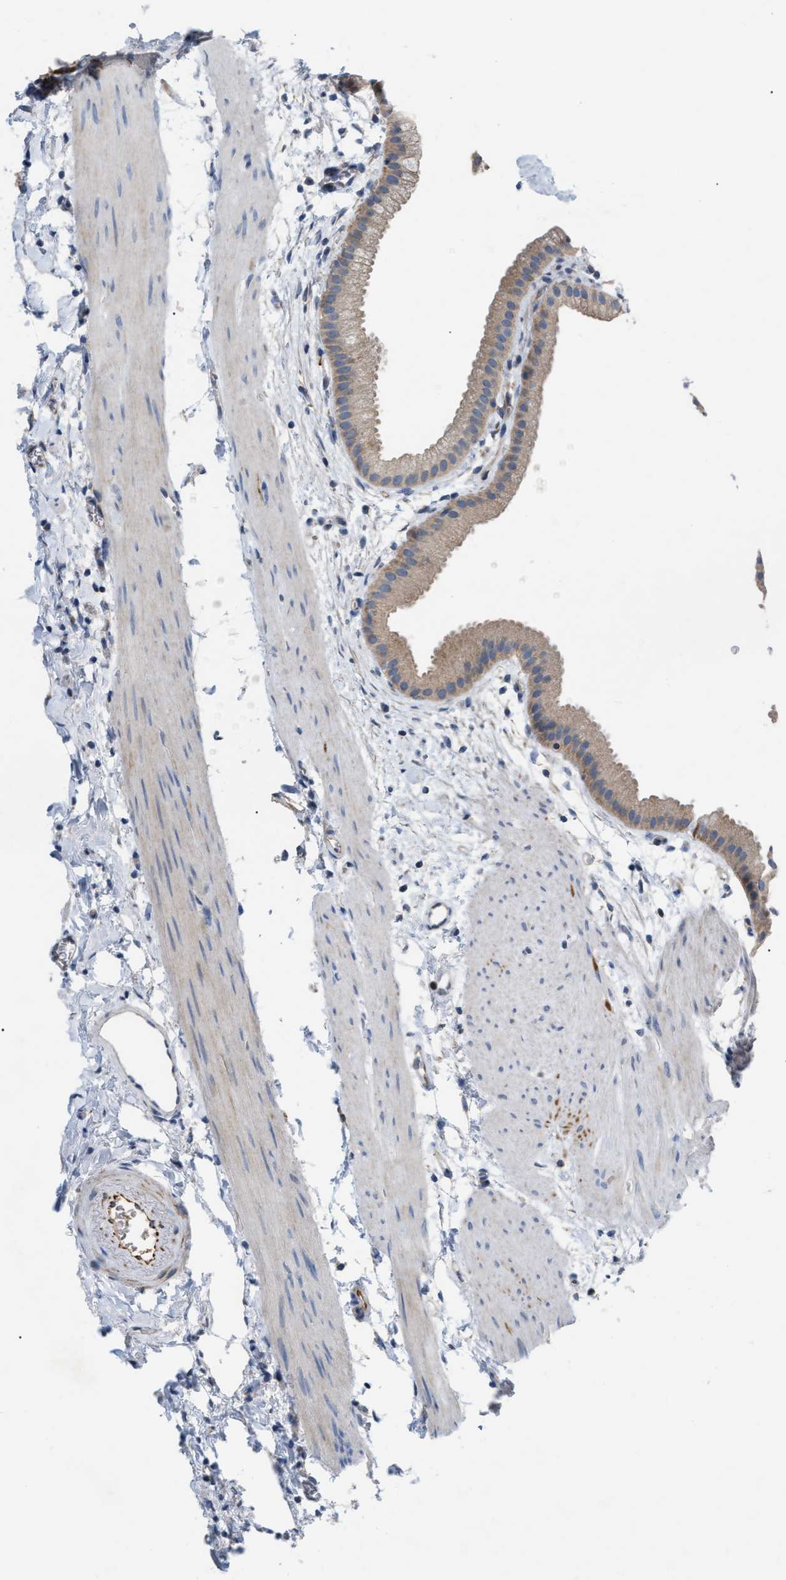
{"staining": {"intensity": "weak", "quantity": ">75%", "location": "cytoplasmic/membranous"}, "tissue": "gallbladder", "cell_type": "Glandular cells", "image_type": "normal", "snomed": [{"axis": "morphology", "description": "Normal tissue, NOS"}, {"axis": "topography", "description": "Gallbladder"}], "caption": "IHC staining of benign gallbladder, which exhibits low levels of weak cytoplasmic/membranous staining in about >75% of glandular cells indicating weak cytoplasmic/membranous protein positivity. The staining was performed using DAB (brown) for protein detection and nuclei were counterstained in hematoxylin (blue).", "gene": "DHX58", "patient": {"sex": "female", "age": 64}}